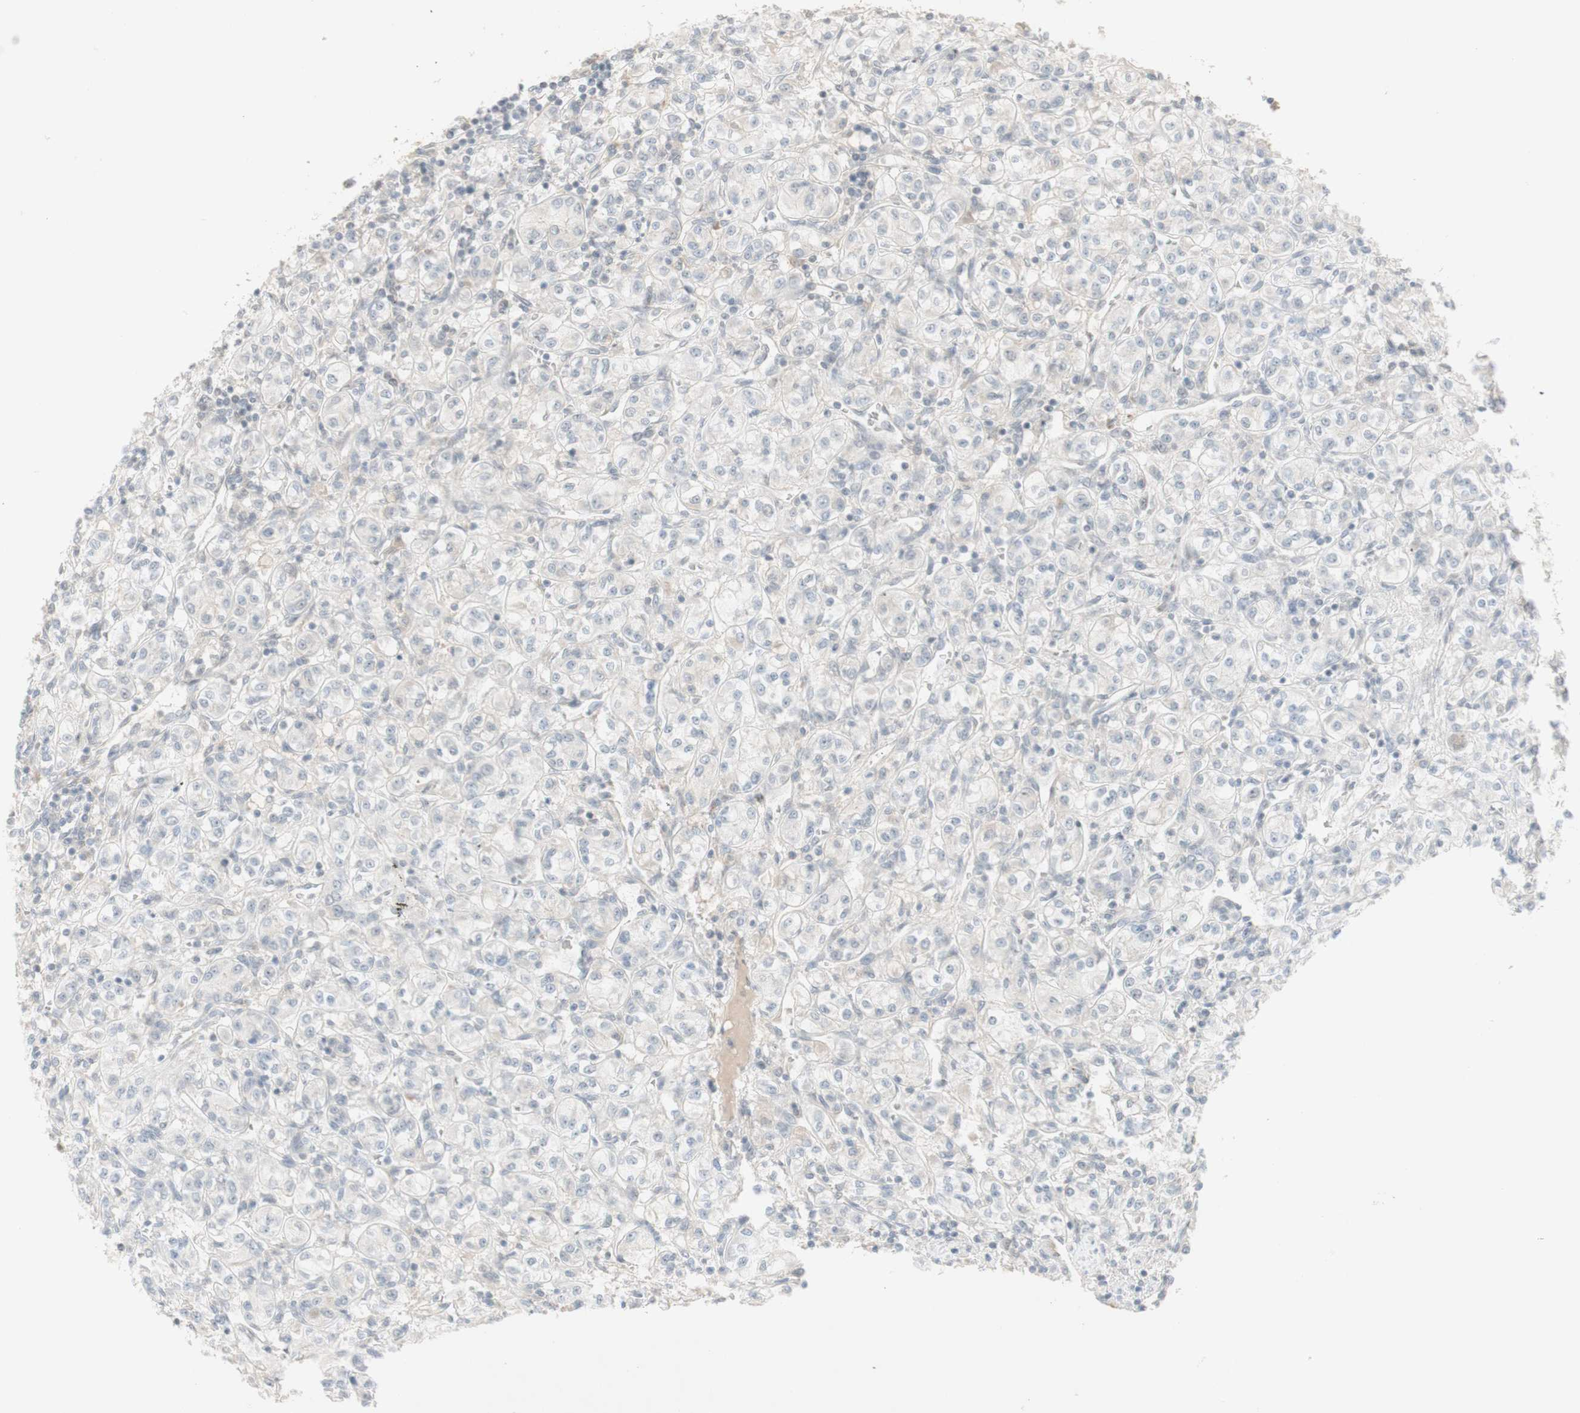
{"staining": {"intensity": "negative", "quantity": "none", "location": "none"}, "tissue": "renal cancer", "cell_type": "Tumor cells", "image_type": "cancer", "snomed": [{"axis": "morphology", "description": "Adenocarcinoma, NOS"}, {"axis": "topography", "description": "Kidney"}], "caption": "This photomicrograph is of renal cancer (adenocarcinoma) stained with immunohistochemistry (IHC) to label a protein in brown with the nuclei are counter-stained blue. There is no expression in tumor cells. (Stains: DAB (3,3'-diaminobenzidine) IHC with hematoxylin counter stain, Microscopy: brightfield microscopy at high magnification).", "gene": "PLCD4", "patient": {"sex": "male", "age": 77}}